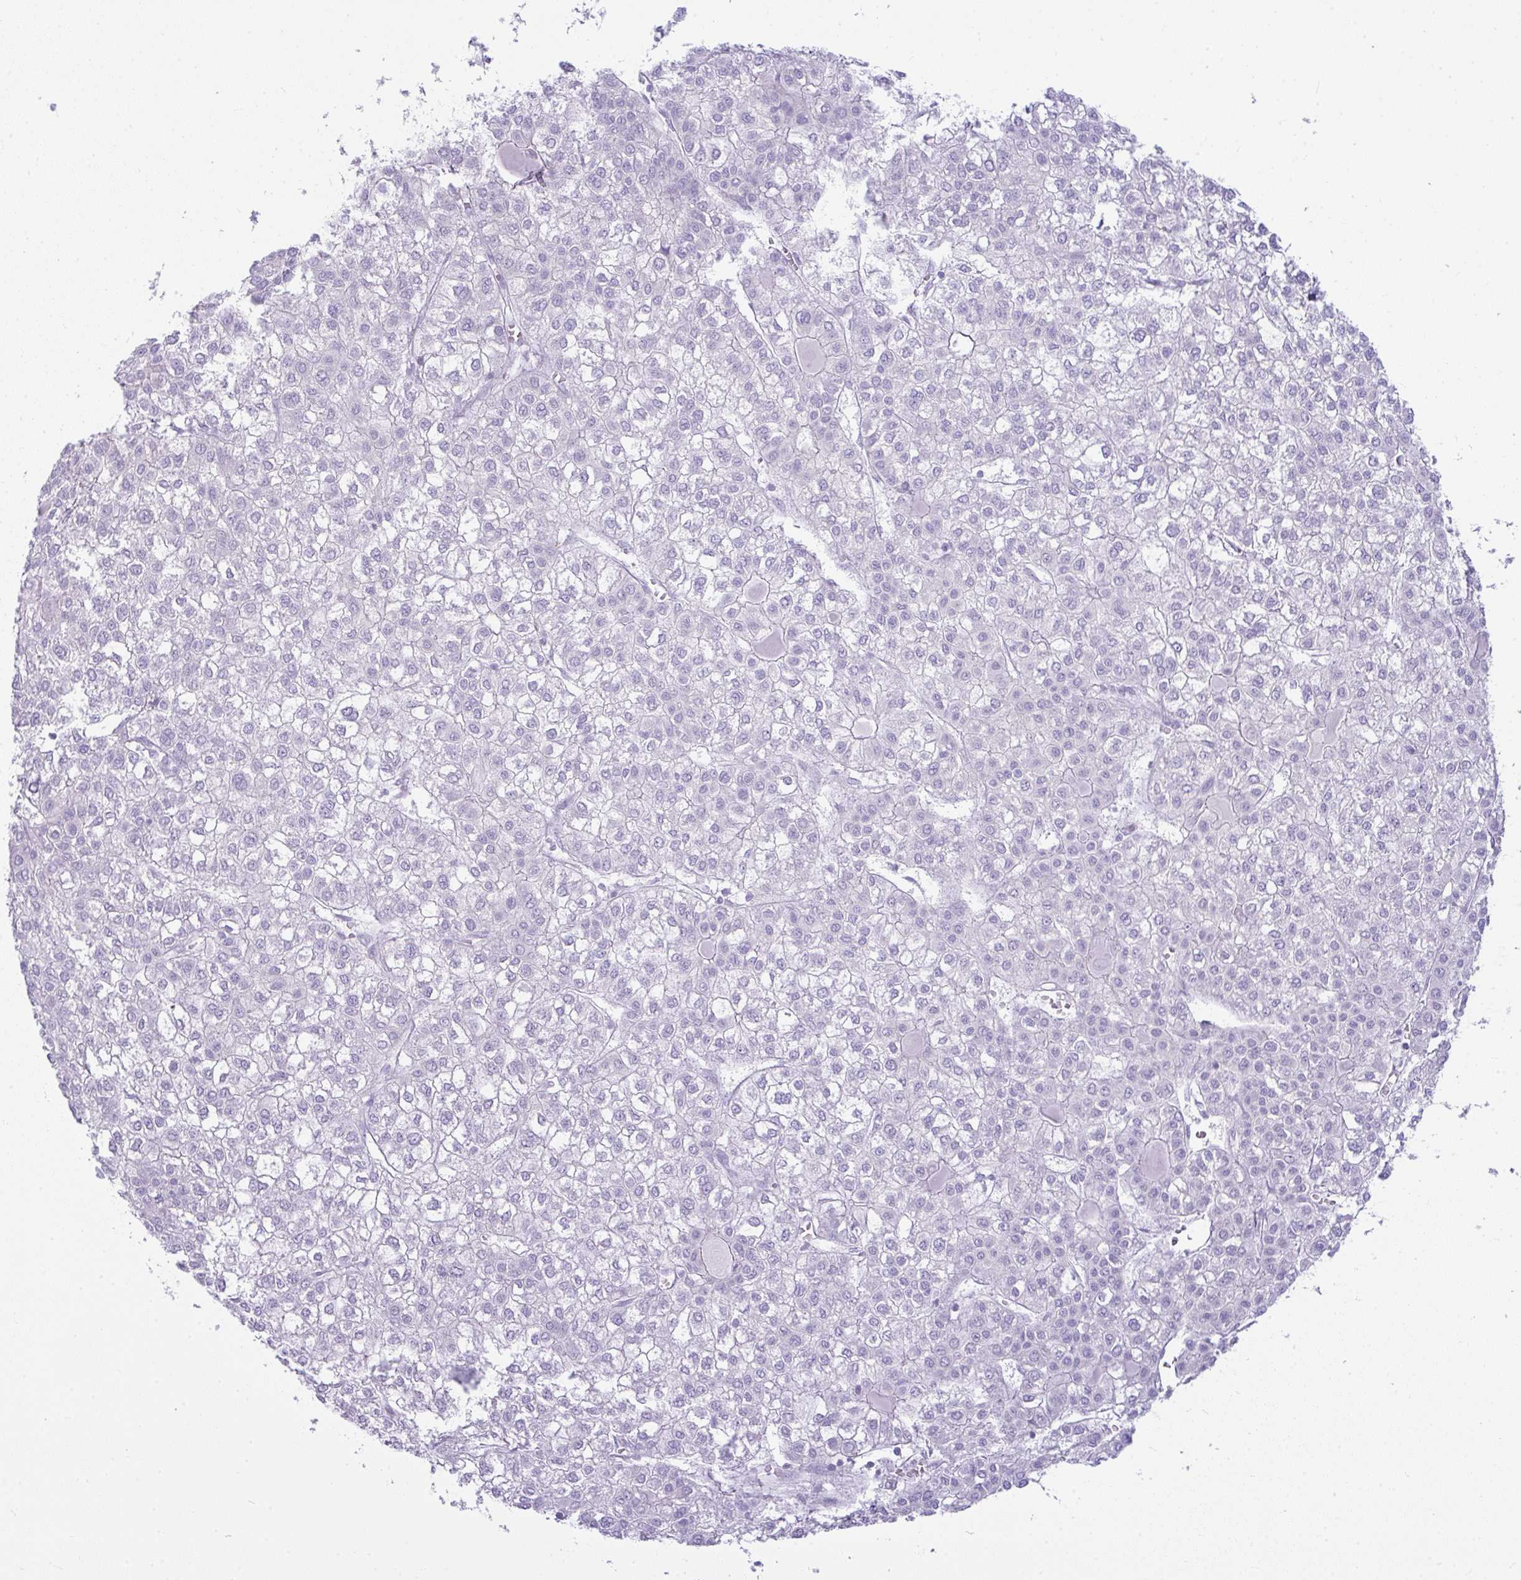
{"staining": {"intensity": "negative", "quantity": "none", "location": "none"}, "tissue": "liver cancer", "cell_type": "Tumor cells", "image_type": "cancer", "snomed": [{"axis": "morphology", "description": "Carcinoma, Hepatocellular, NOS"}, {"axis": "topography", "description": "Liver"}], "caption": "This micrograph is of liver cancer stained with immunohistochemistry to label a protein in brown with the nuclei are counter-stained blue. There is no positivity in tumor cells.", "gene": "RASL10A", "patient": {"sex": "female", "age": 43}}